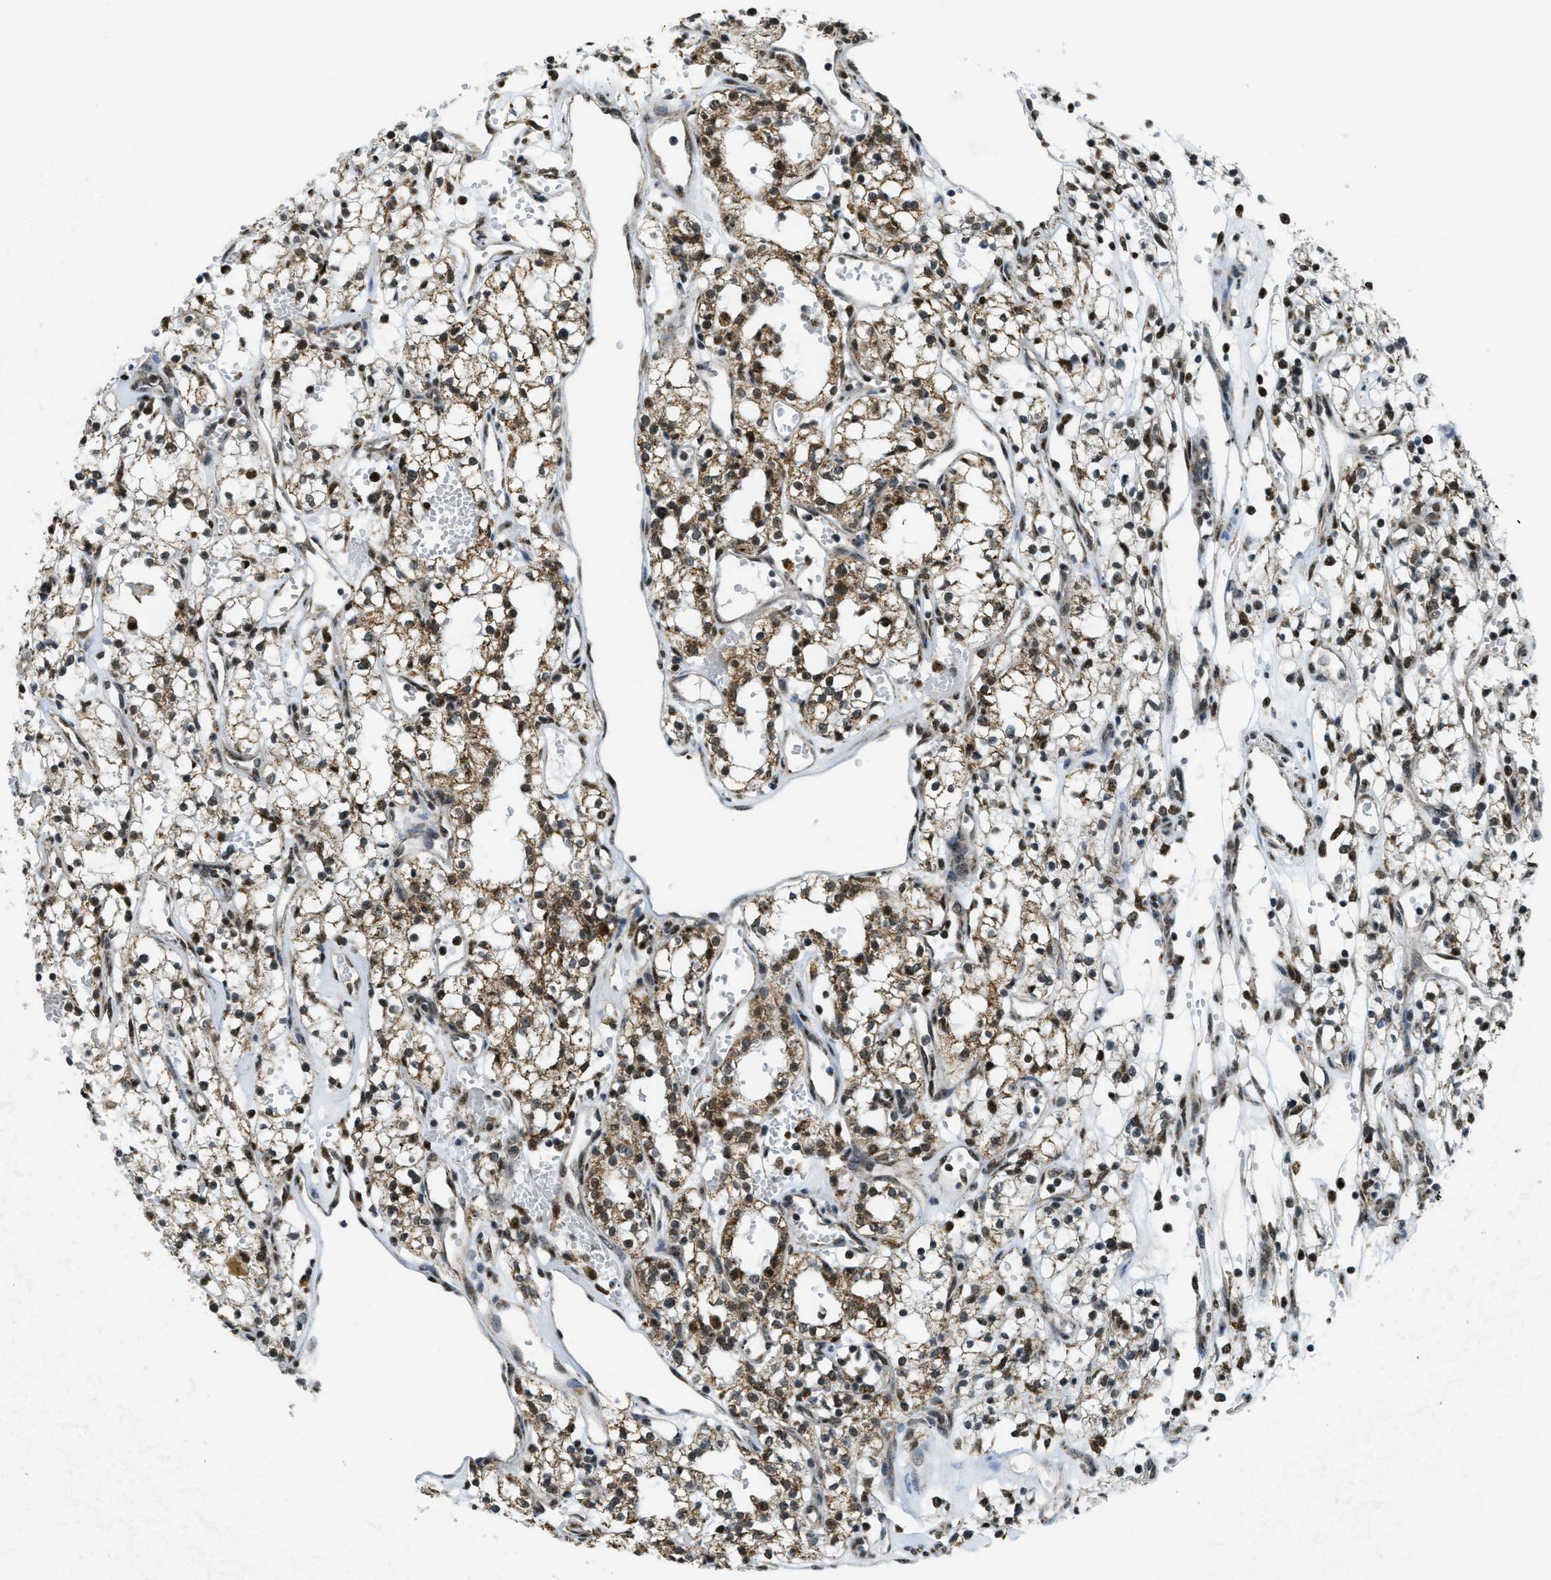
{"staining": {"intensity": "moderate", "quantity": ">75%", "location": "cytoplasmic/membranous,nuclear"}, "tissue": "renal cancer", "cell_type": "Tumor cells", "image_type": "cancer", "snomed": [{"axis": "morphology", "description": "Adenocarcinoma, NOS"}, {"axis": "topography", "description": "Kidney"}], "caption": "Adenocarcinoma (renal) stained for a protein displays moderate cytoplasmic/membranous and nuclear positivity in tumor cells. (IHC, brightfield microscopy, high magnification).", "gene": "SP100", "patient": {"sex": "male", "age": 59}}